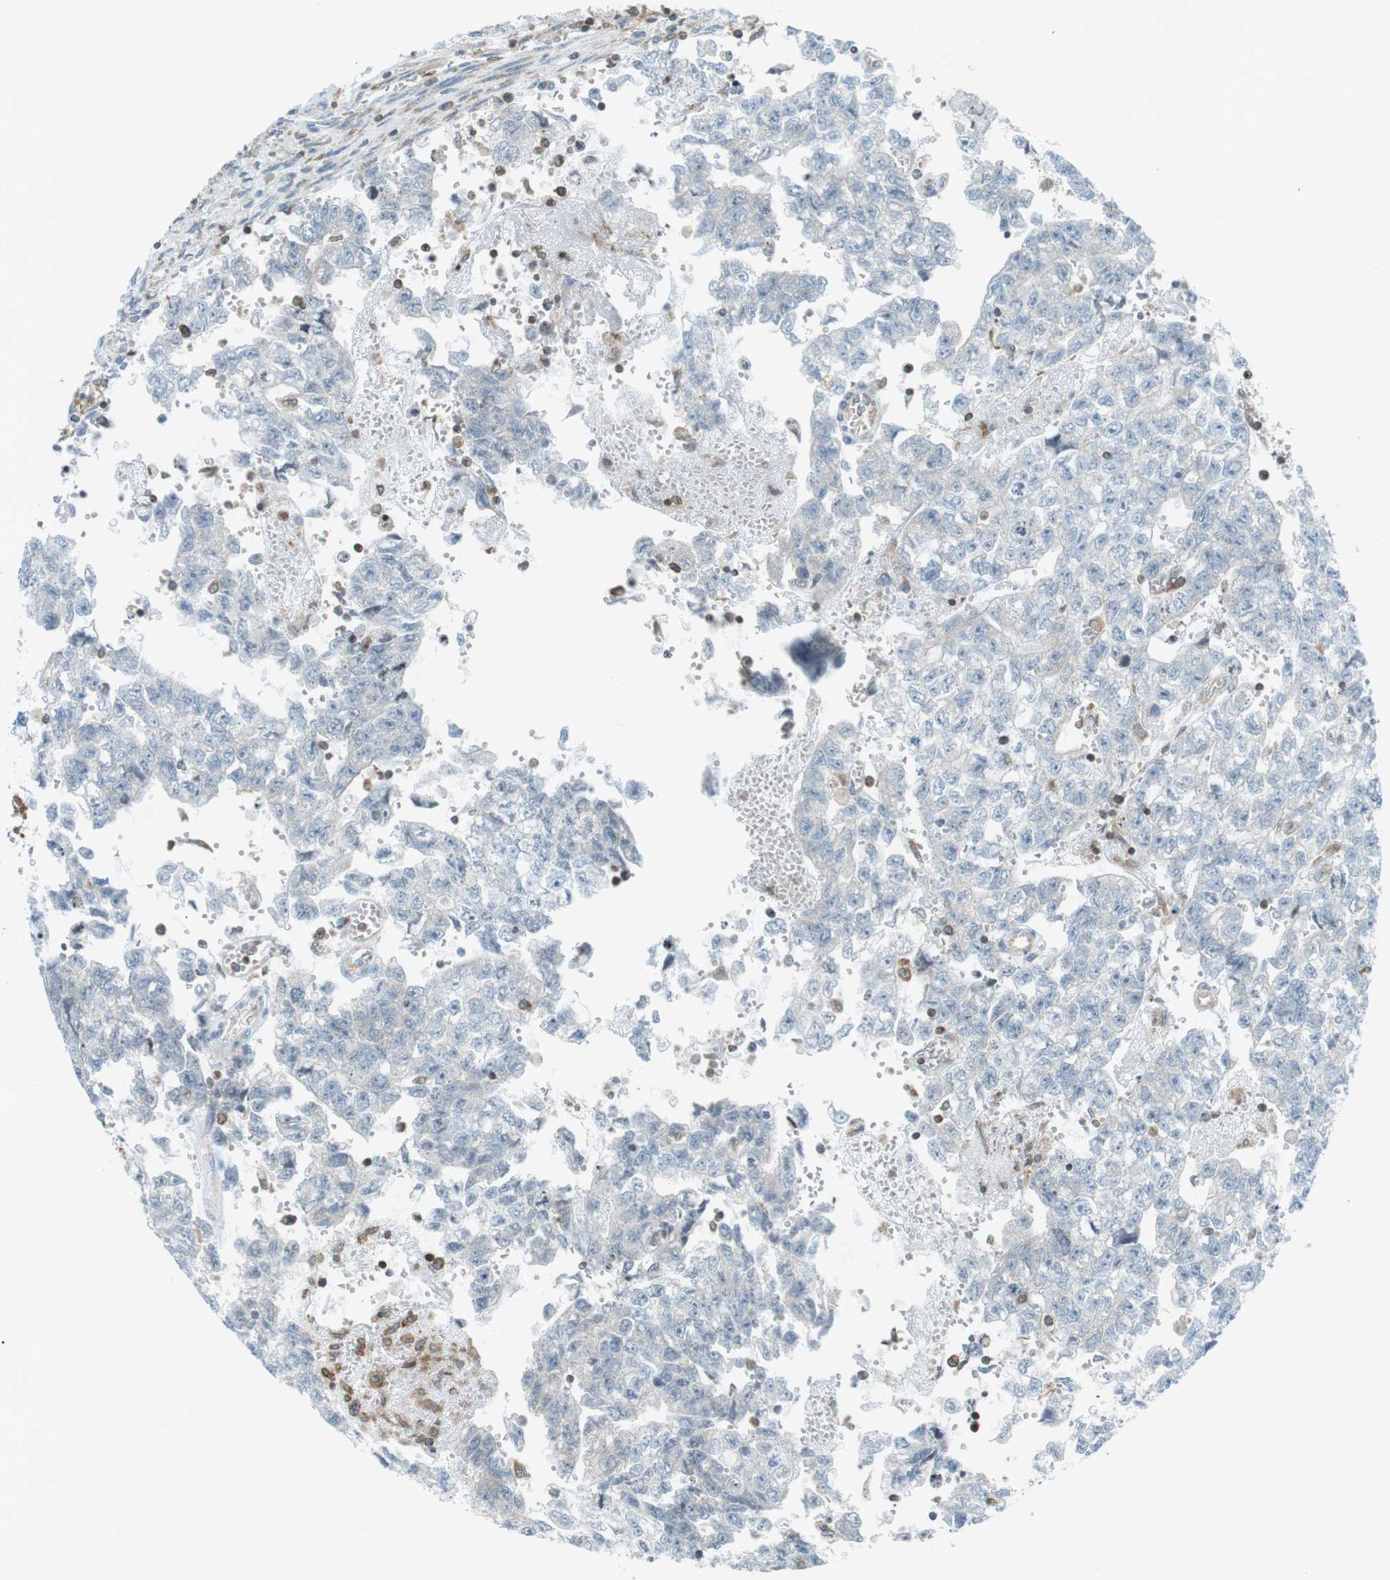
{"staining": {"intensity": "negative", "quantity": "none", "location": "none"}, "tissue": "testis cancer", "cell_type": "Tumor cells", "image_type": "cancer", "snomed": [{"axis": "morphology", "description": "Seminoma, NOS"}, {"axis": "morphology", "description": "Carcinoma, Embryonal, NOS"}, {"axis": "topography", "description": "Testis"}], "caption": "Tumor cells are negative for brown protein staining in testis seminoma. (Brightfield microscopy of DAB (3,3'-diaminobenzidine) IHC at high magnification).", "gene": "FLII", "patient": {"sex": "male", "age": 38}}